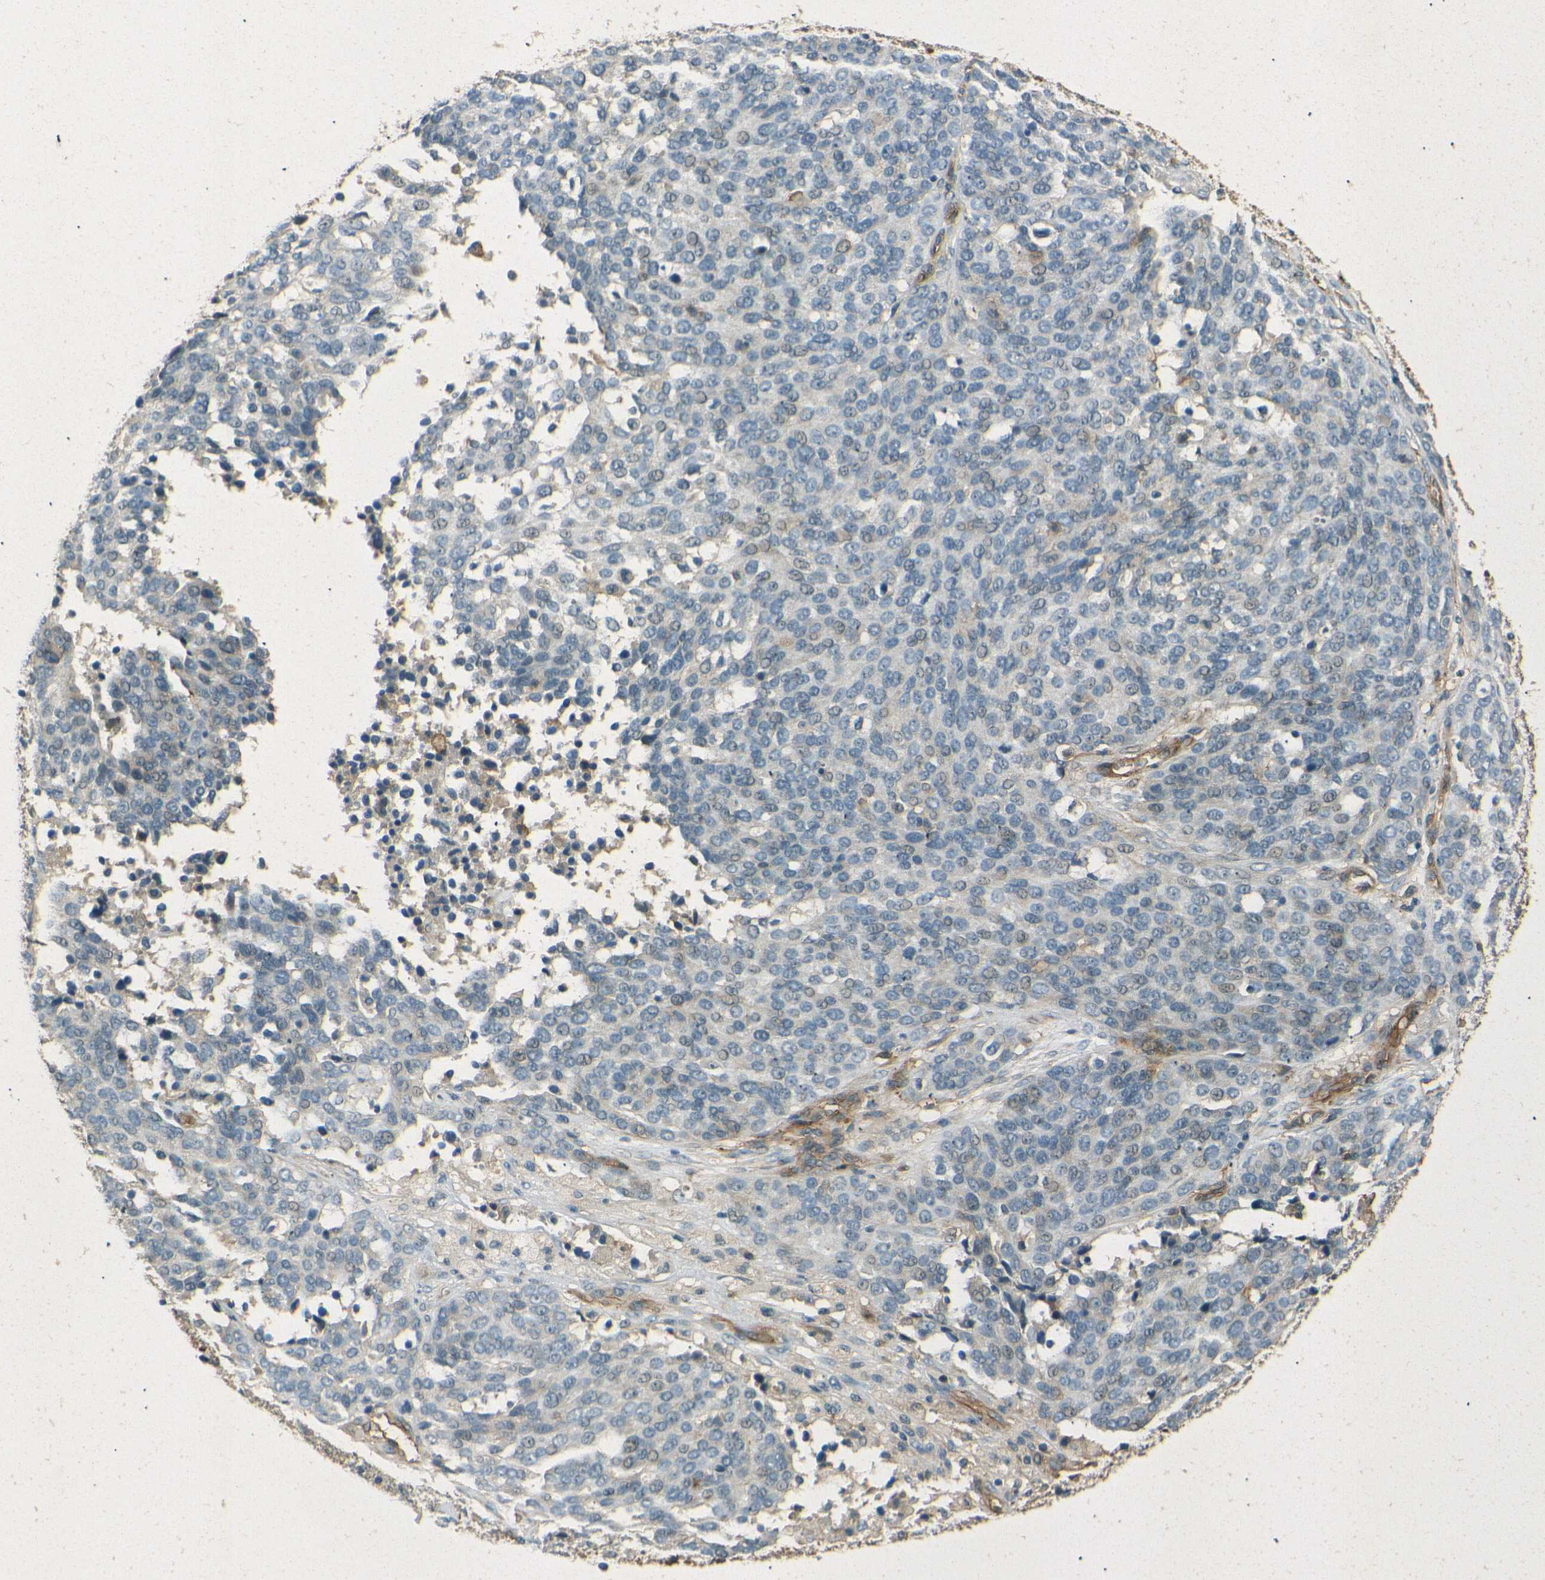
{"staining": {"intensity": "negative", "quantity": "none", "location": "none"}, "tissue": "ovarian cancer", "cell_type": "Tumor cells", "image_type": "cancer", "snomed": [{"axis": "morphology", "description": "Cystadenocarcinoma, serous, NOS"}, {"axis": "topography", "description": "Ovary"}], "caption": "Immunohistochemical staining of ovarian serous cystadenocarcinoma exhibits no significant expression in tumor cells.", "gene": "ENTPD1", "patient": {"sex": "female", "age": 44}}